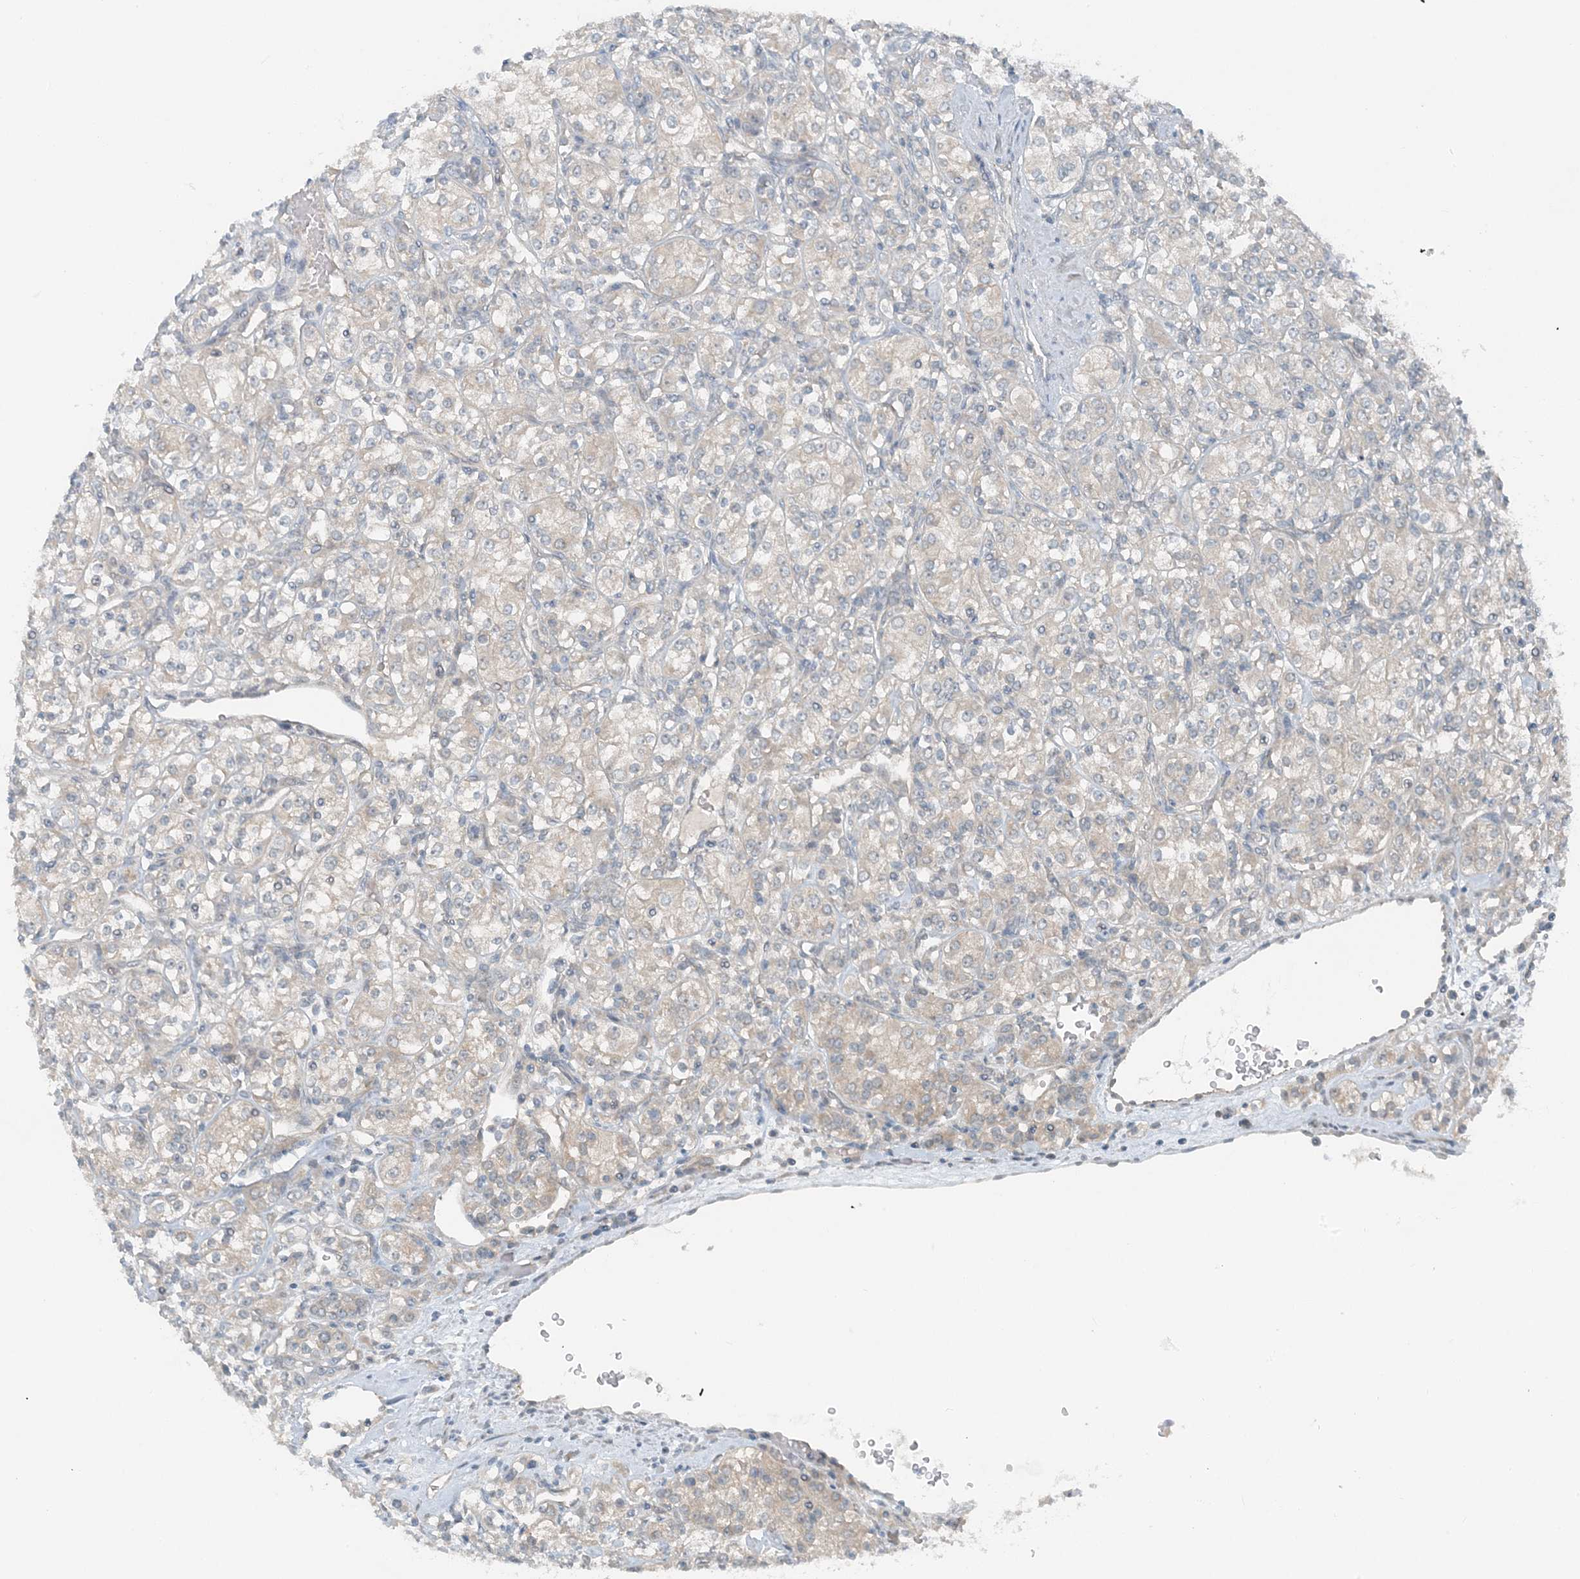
{"staining": {"intensity": "weak", "quantity": "<25%", "location": "cytoplasmic/membranous"}, "tissue": "renal cancer", "cell_type": "Tumor cells", "image_type": "cancer", "snomed": [{"axis": "morphology", "description": "Adenocarcinoma, NOS"}, {"axis": "topography", "description": "Kidney"}], "caption": "The histopathology image demonstrates no significant positivity in tumor cells of renal adenocarcinoma.", "gene": "MITD1", "patient": {"sex": "male", "age": 77}}